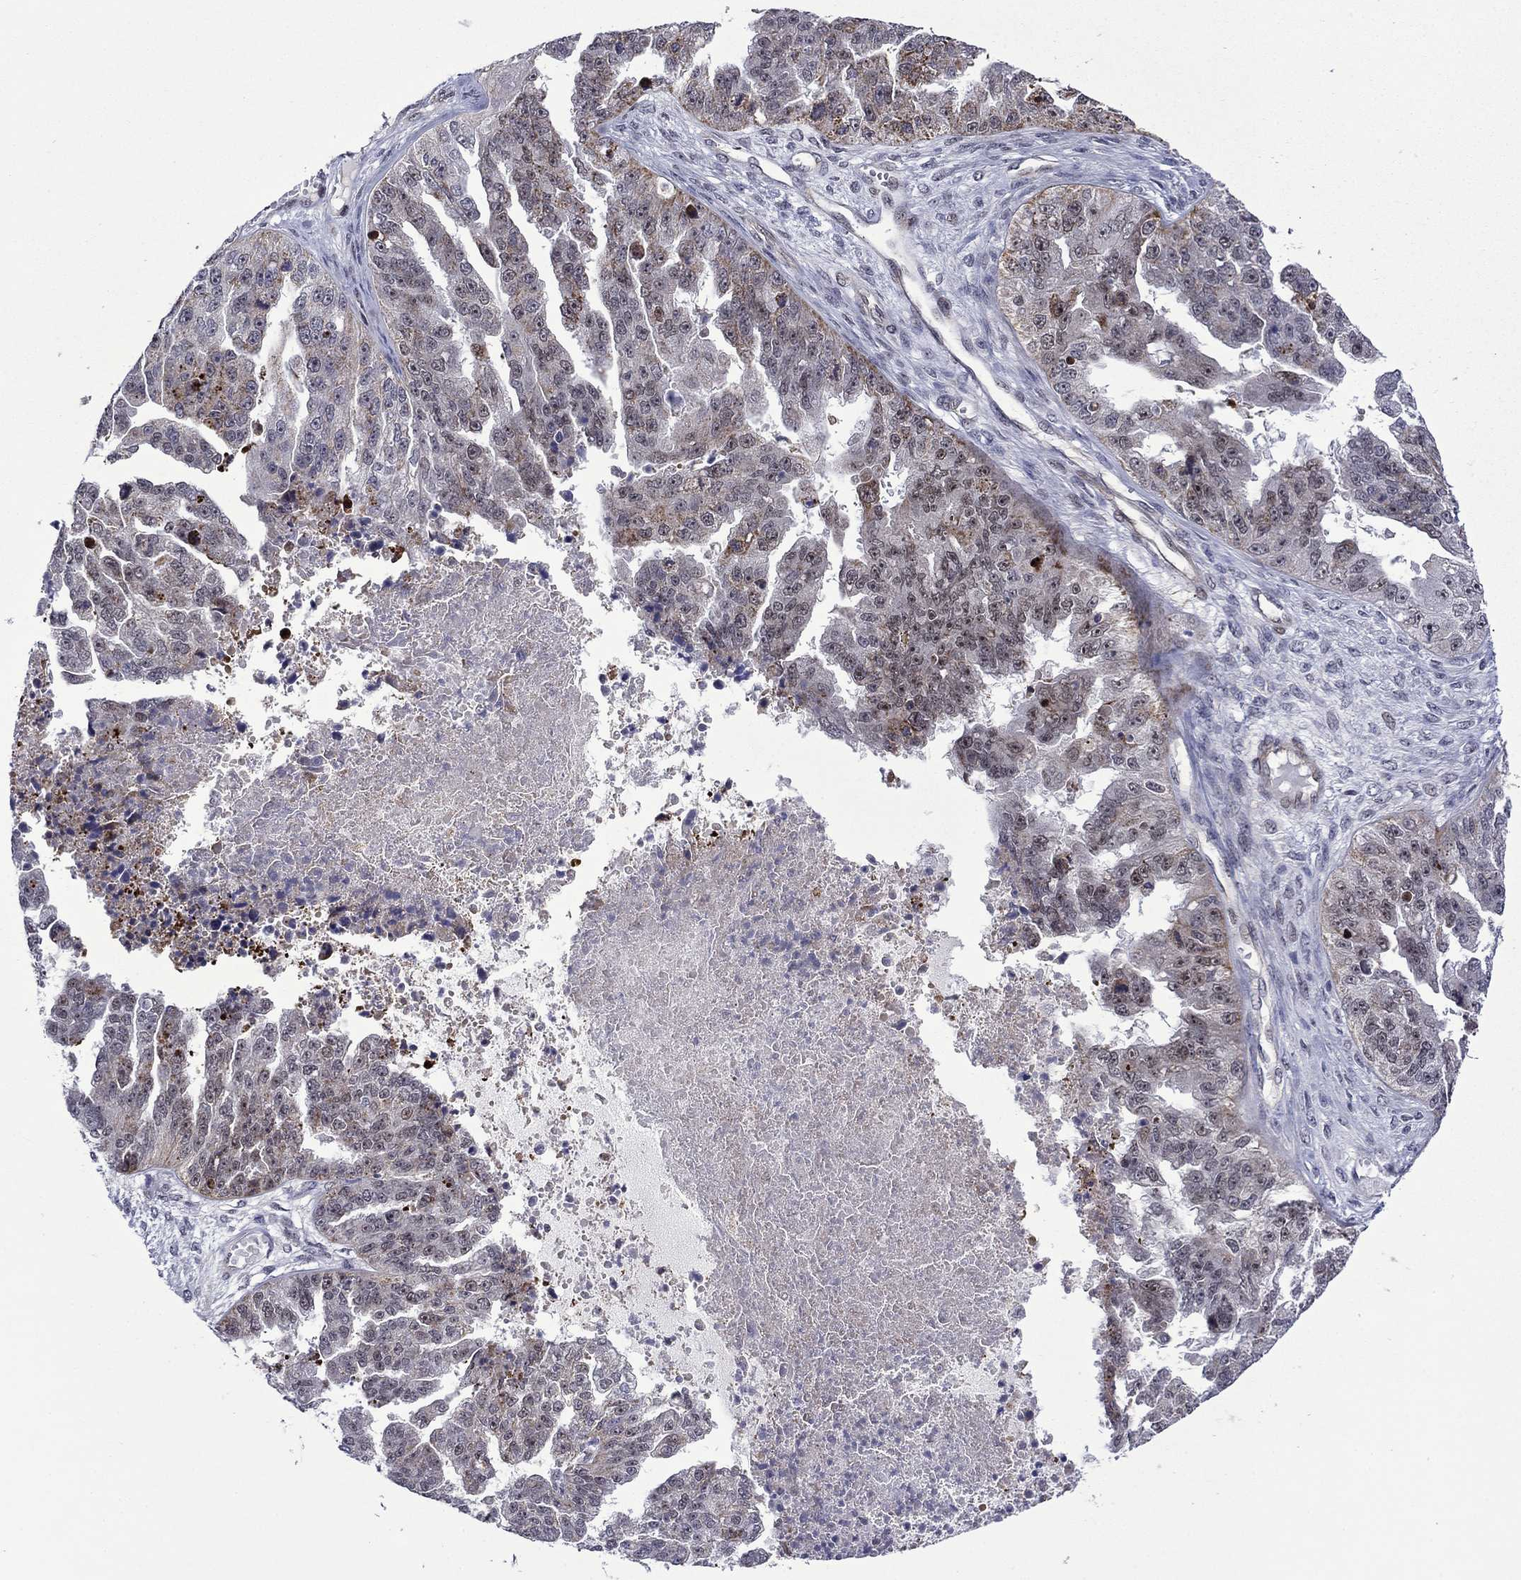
{"staining": {"intensity": "negative", "quantity": "none", "location": "none"}, "tissue": "ovarian cancer", "cell_type": "Tumor cells", "image_type": "cancer", "snomed": [{"axis": "morphology", "description": "Cystadenocarcinoma, serous, NOS"}, {"axis": "topography", "description": "Ovary"}], "caption": "The micrograph demonstrates no significant staining in tumor cells of ovarian serous cystadenocarcinoma.", "gene": "SURF2", "patient": {"sex": "female", "age": 58}}